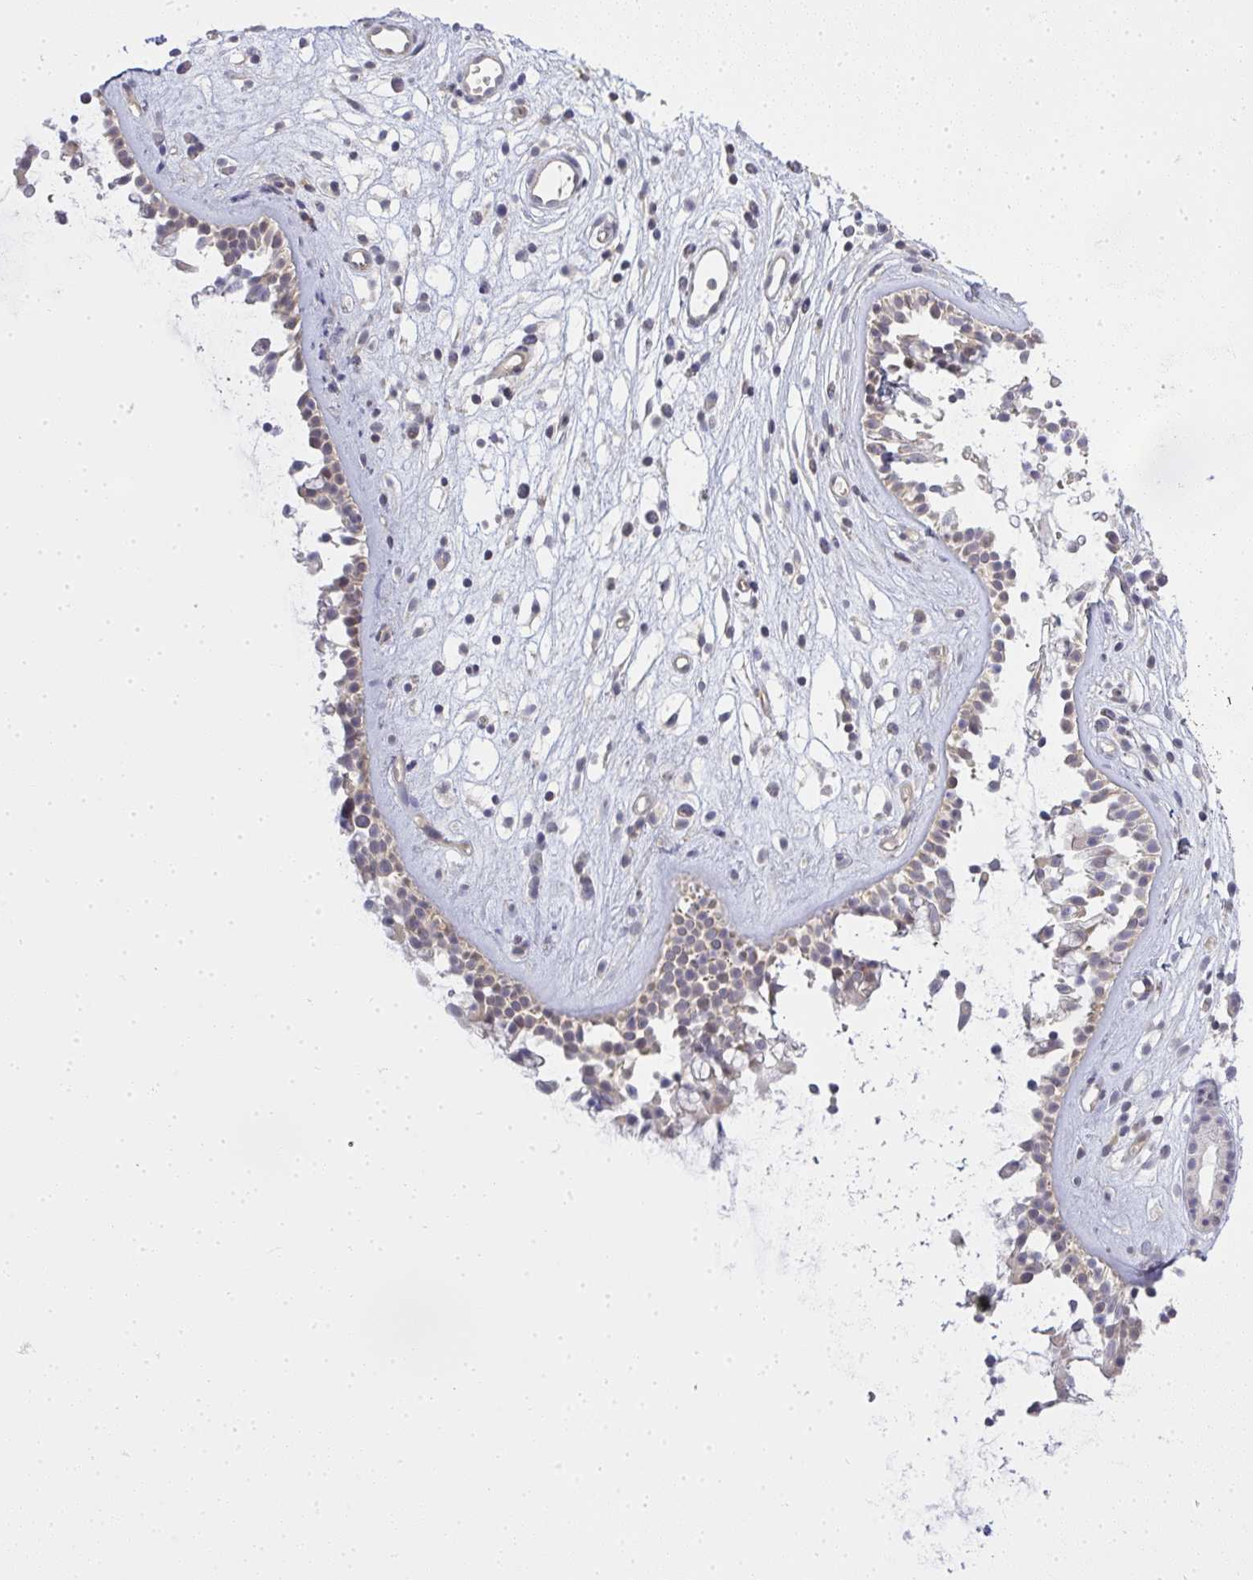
{"staining": {"intensity": "weak", "quantity": "25%-75%", "location": "cytoplasmic/membranous"}, "tissue": "nasopharynx", "cell_type": "Respiratory epithelial cells", "image_type": "normal", "snomed": [{"axis": "morphology", "description": "Normal tissue, NOS"}, {"axis": "topography", "description": "Nasopharynx"}], "caption": "About 25%-75% of respiratory epithelial cells in unremarkable nasopharynx demonstrate weak cytoplasmic/membranous protein staining as visualized by brown immunohistochemical staining.", "gene": "GSDMB", "patient": {"sex": "male", "age": 32}}